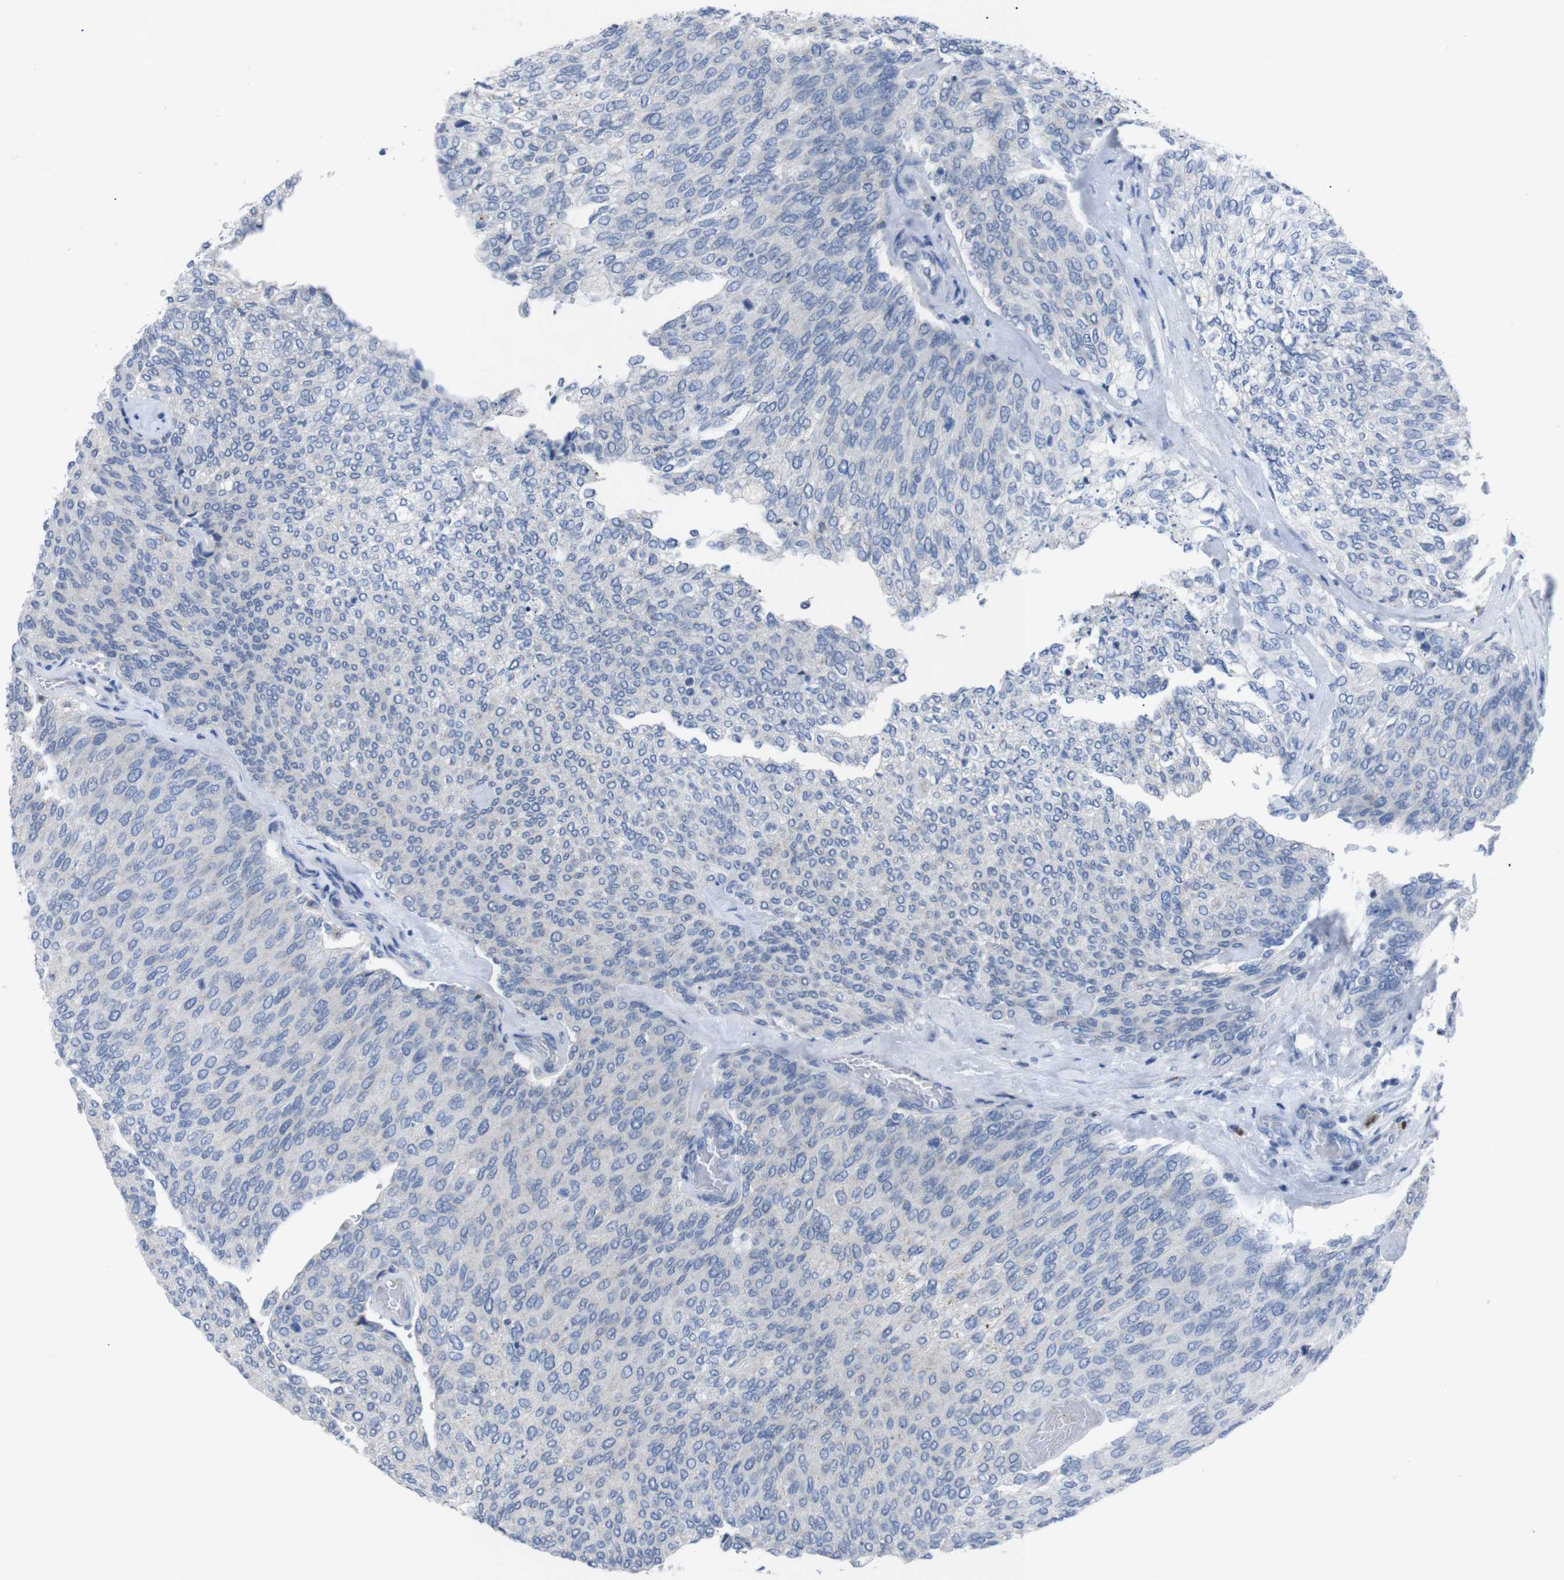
{"staining": {"intensity": "negative", "quantity": "none", "location": "none"}, "tissue": "urothelial cancer", "cell_type": "Tumor cells", "image_type": "cancer", "snomed": [{"axis": "morphology", "description": "Urothelial carcinoma, Low grade"}, {"axis": "topography", "description": "Urinary bladder"}], "caption": "Immunohistochemistry image of neoplastic tissue: urothelial cancer stained with DAB (3,3'-diaminobenzidine) shows no significant protein positivity in tumor cells.", "gene": "IRF4", "patient": {"sex": "female", "age": 79}}